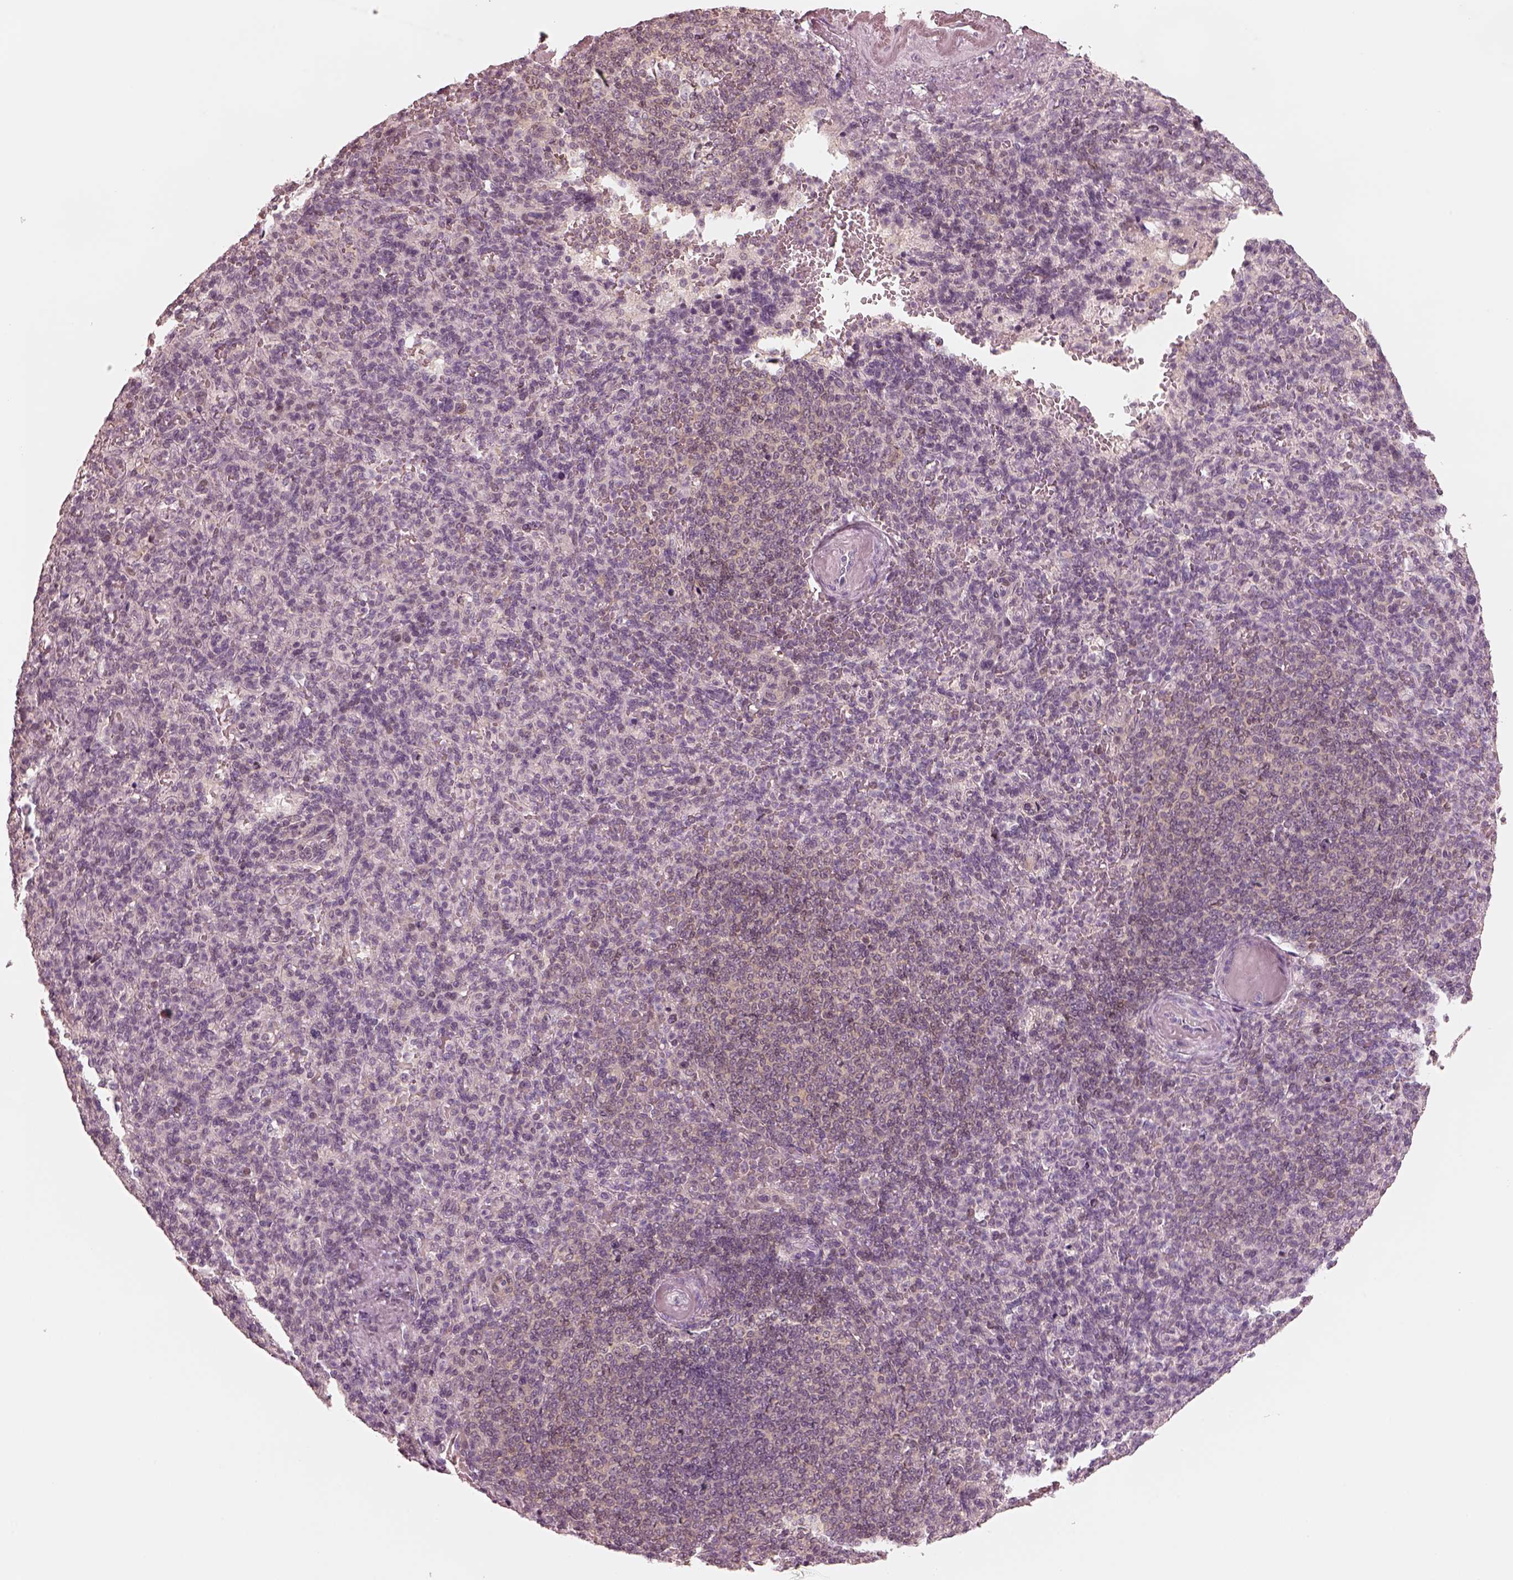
{"staining": {"intensity": "negative", "quantity": "none", "location": "none"}, "tissue": "spleen", "cell_type": "Cells in red pulp", "image_type": "normal", "snomed": [{"axis": "morphology", "description": "Normal tissue, NOS"}, {"axis": "topography", "description": "Spleen"}], "caption": "Immunohistochemistry of normal spleen displays no staining in cells in red pulp.", "gene": "EGR4", "patient": {"sex": "female", "age": 74}}